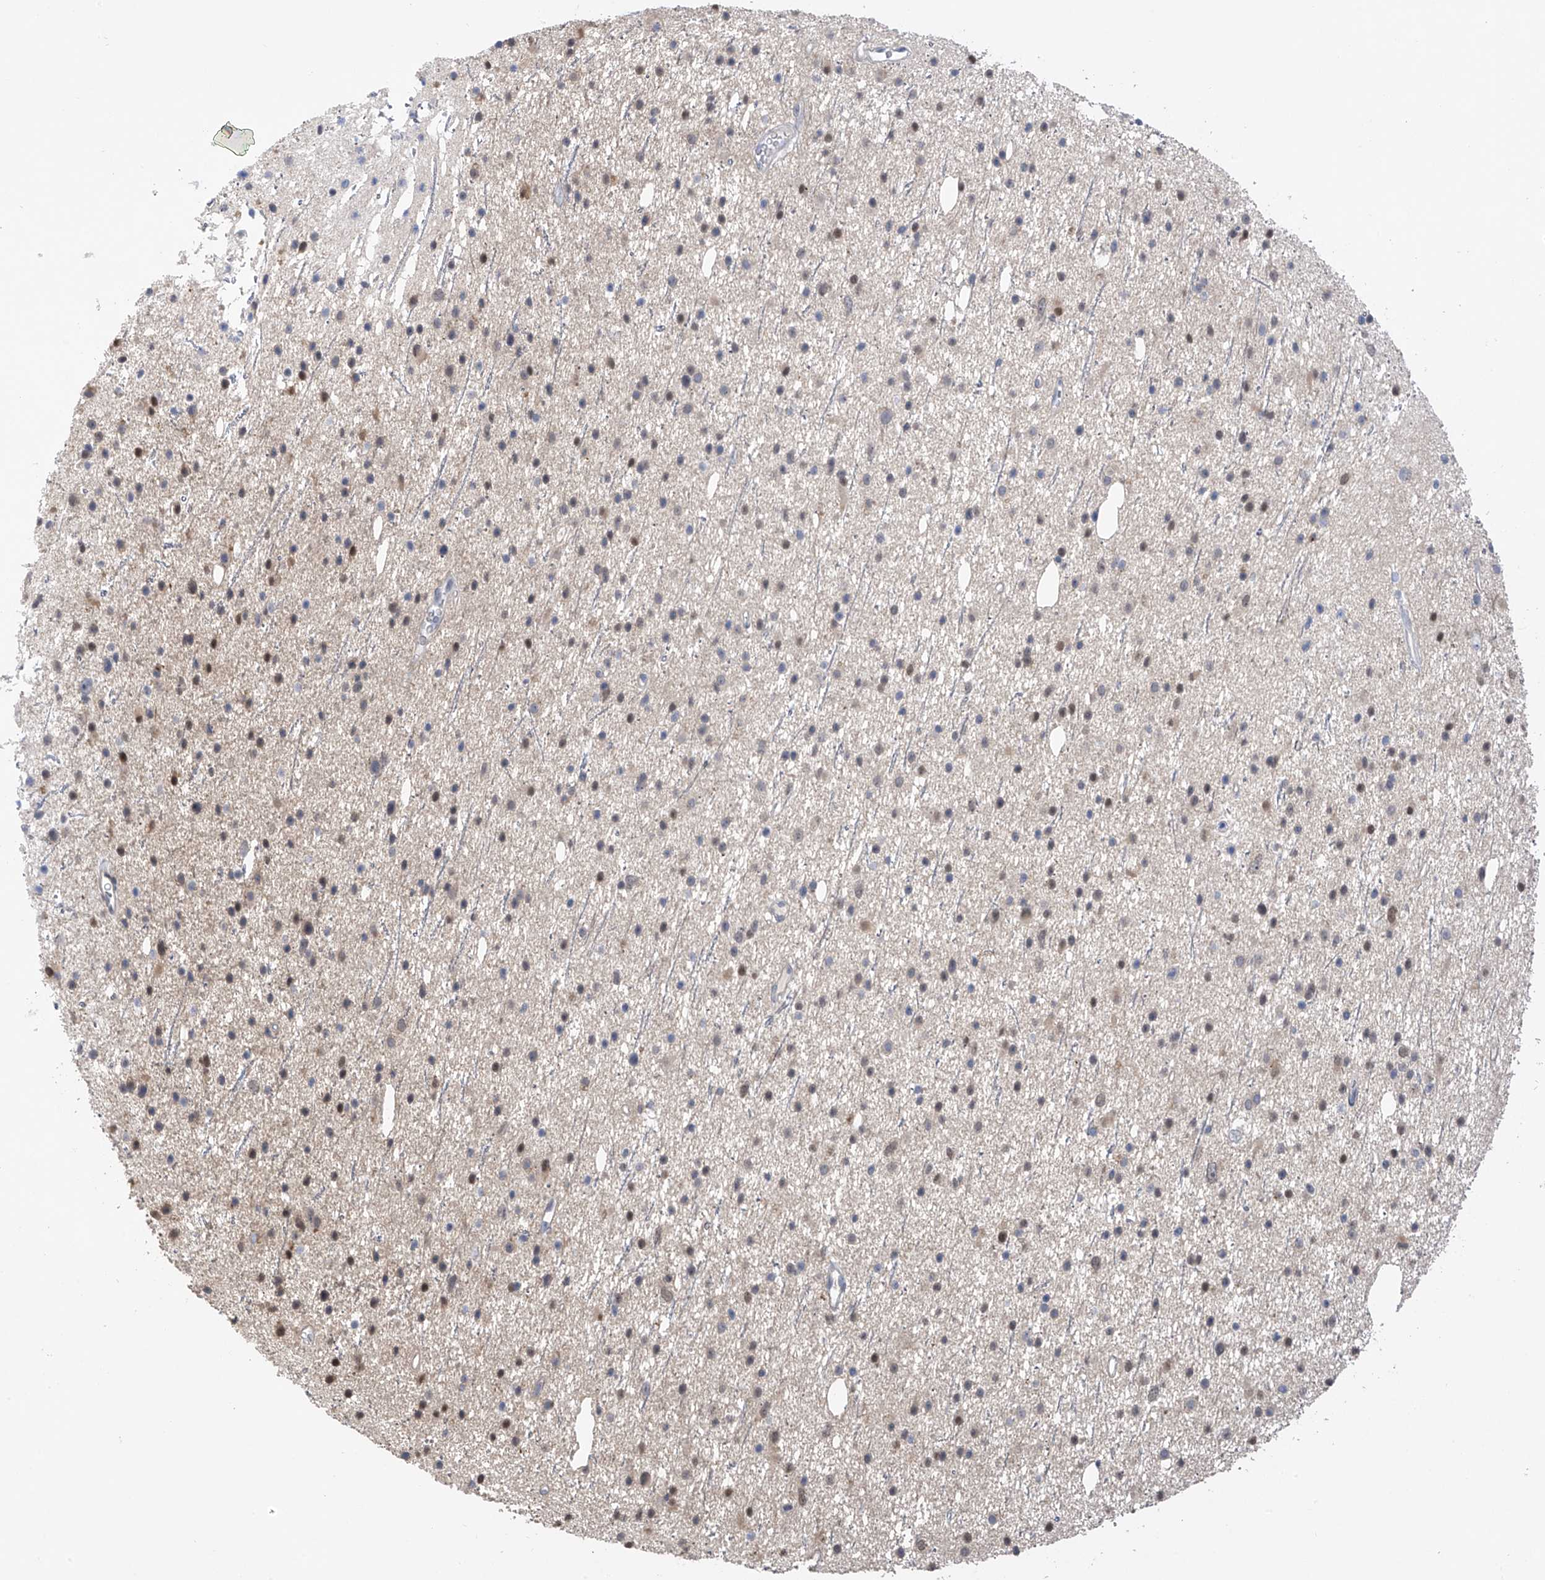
{"staining": {"intensity": "weak", "quantity": "<25%", "location": "nuclear"}, "tissue": "glioma", "cell_type": "Tumor cells", "image_type": "cancer", "snomed": [{"axis": "morphology", "description": "Glioma, malignant, Low grade"}, {"axis": "topography", "description": "Cerebral cortex"}], "caption": "There is no significant staining in tumor cells of malignant low-grade glioma. (Stains: DAB IHC with hematoxylin counter stain, Microscopy: brightfield microscopy at high magnification).", "gene": "PMM1", "patient": {"sex": "female", "age": 39}}